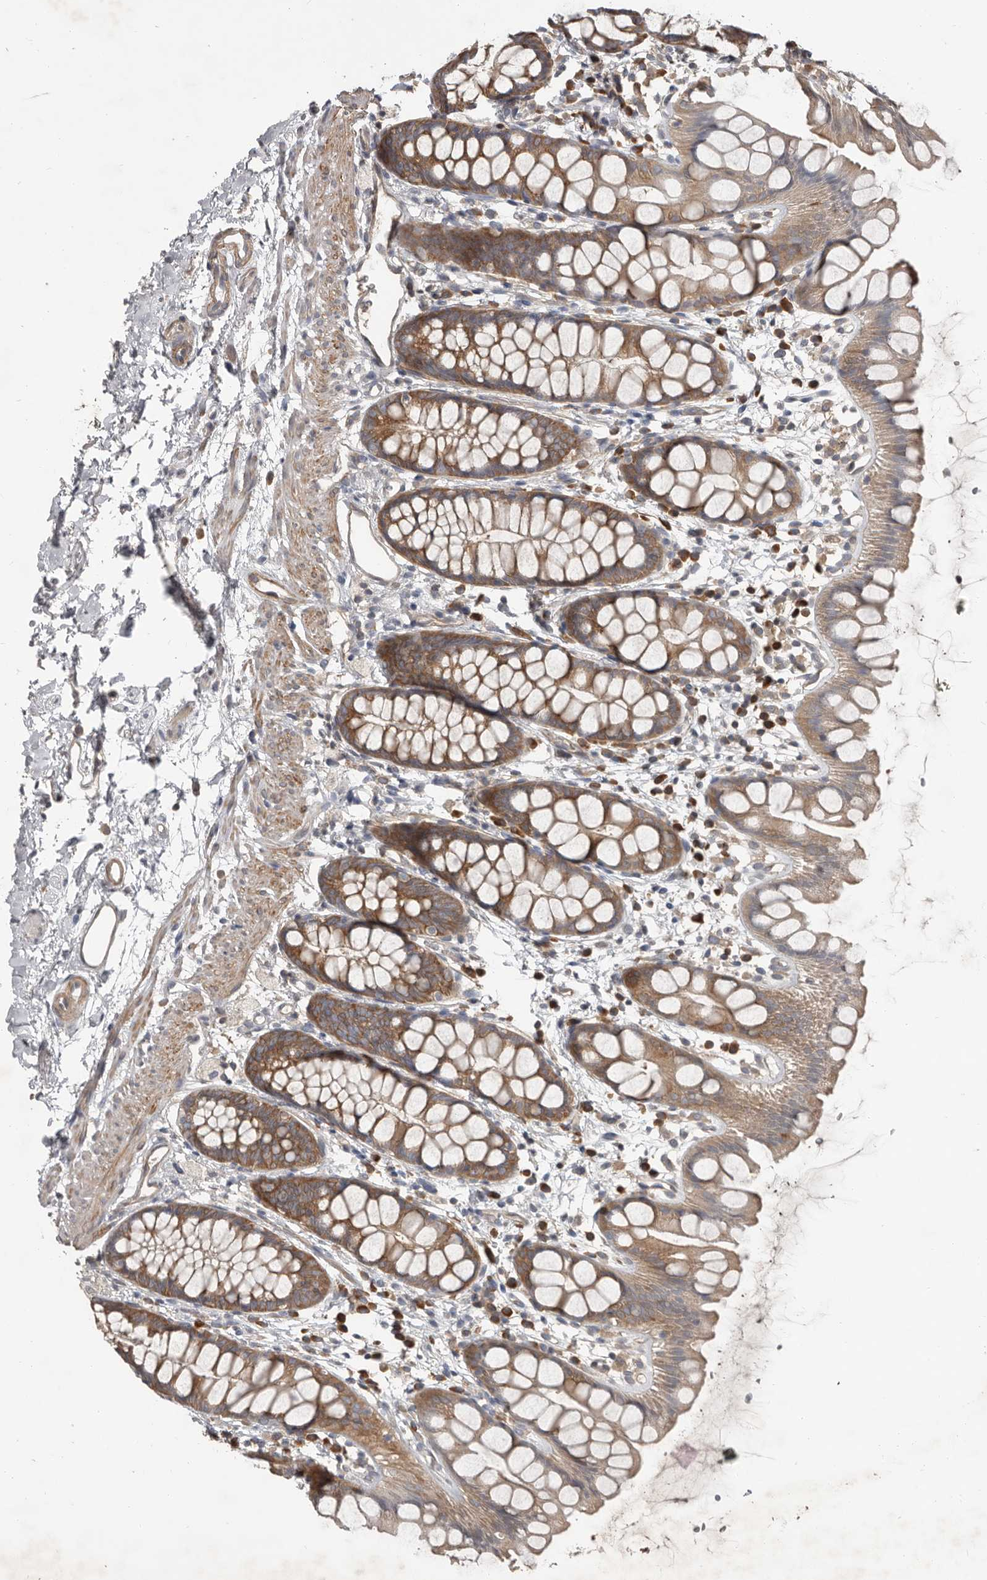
{"staining": {"intensity": "moderate", "quantity": ">75%", "location": "cytoplasmic/membranous"}, "tissue": "rectum", "cell_type": "Glandular cells", "image_type": "normal", "snomed": [{"axis": "morphology", "description": "Normal tissue, NOS"}, {"axis": "topography", "description": "Rectum"}], "caption": "Glandular cells exhibit moderate cytoplasmic/membranous staining in about >75% of cells in benign rectum. (DAB (3,3'-diaminobenzidine) IHC, brown staining for protein, blue staining for nuclei).", "gene": "AKNAD1", "patient": {"sex": "female", "age": 65}}